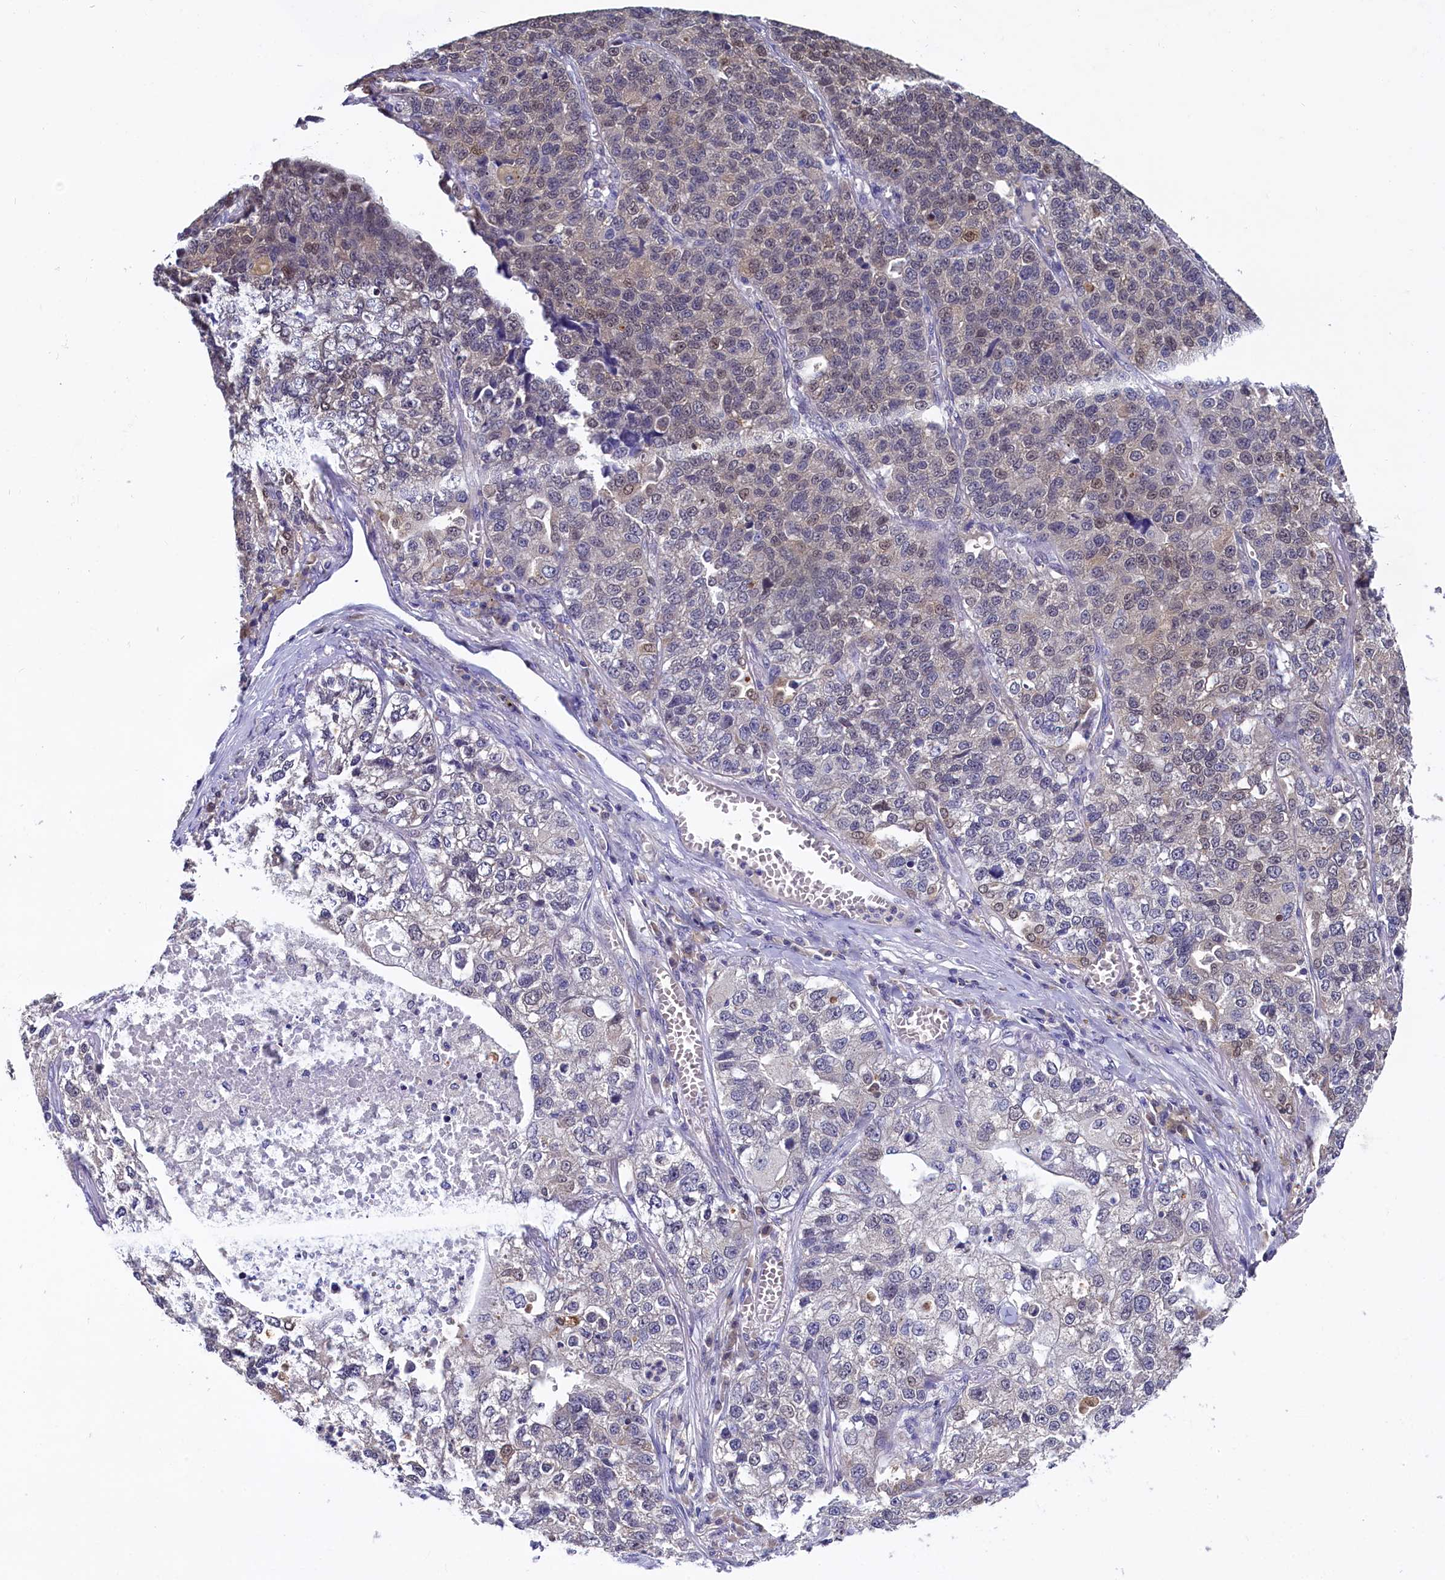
{"staining": {"intensity": "weak", "quantity": "<25%", "location": "nuclear"}, "tissue": "lung cancer", "cell_type": "Tumor cells", "image_type": "cancer", "snomed": [{"axis": "morphology", "description": "Adenocarcinoma, NOS"}, {"axis": "topography", "description": "Lung"}], "caption": "Photomicrograph shows no protein expression in tumor cells of adenocarcinoma (lung) tissue.", "gene": "C11orf54", "patient": {"sex": "male", "age": 49}}